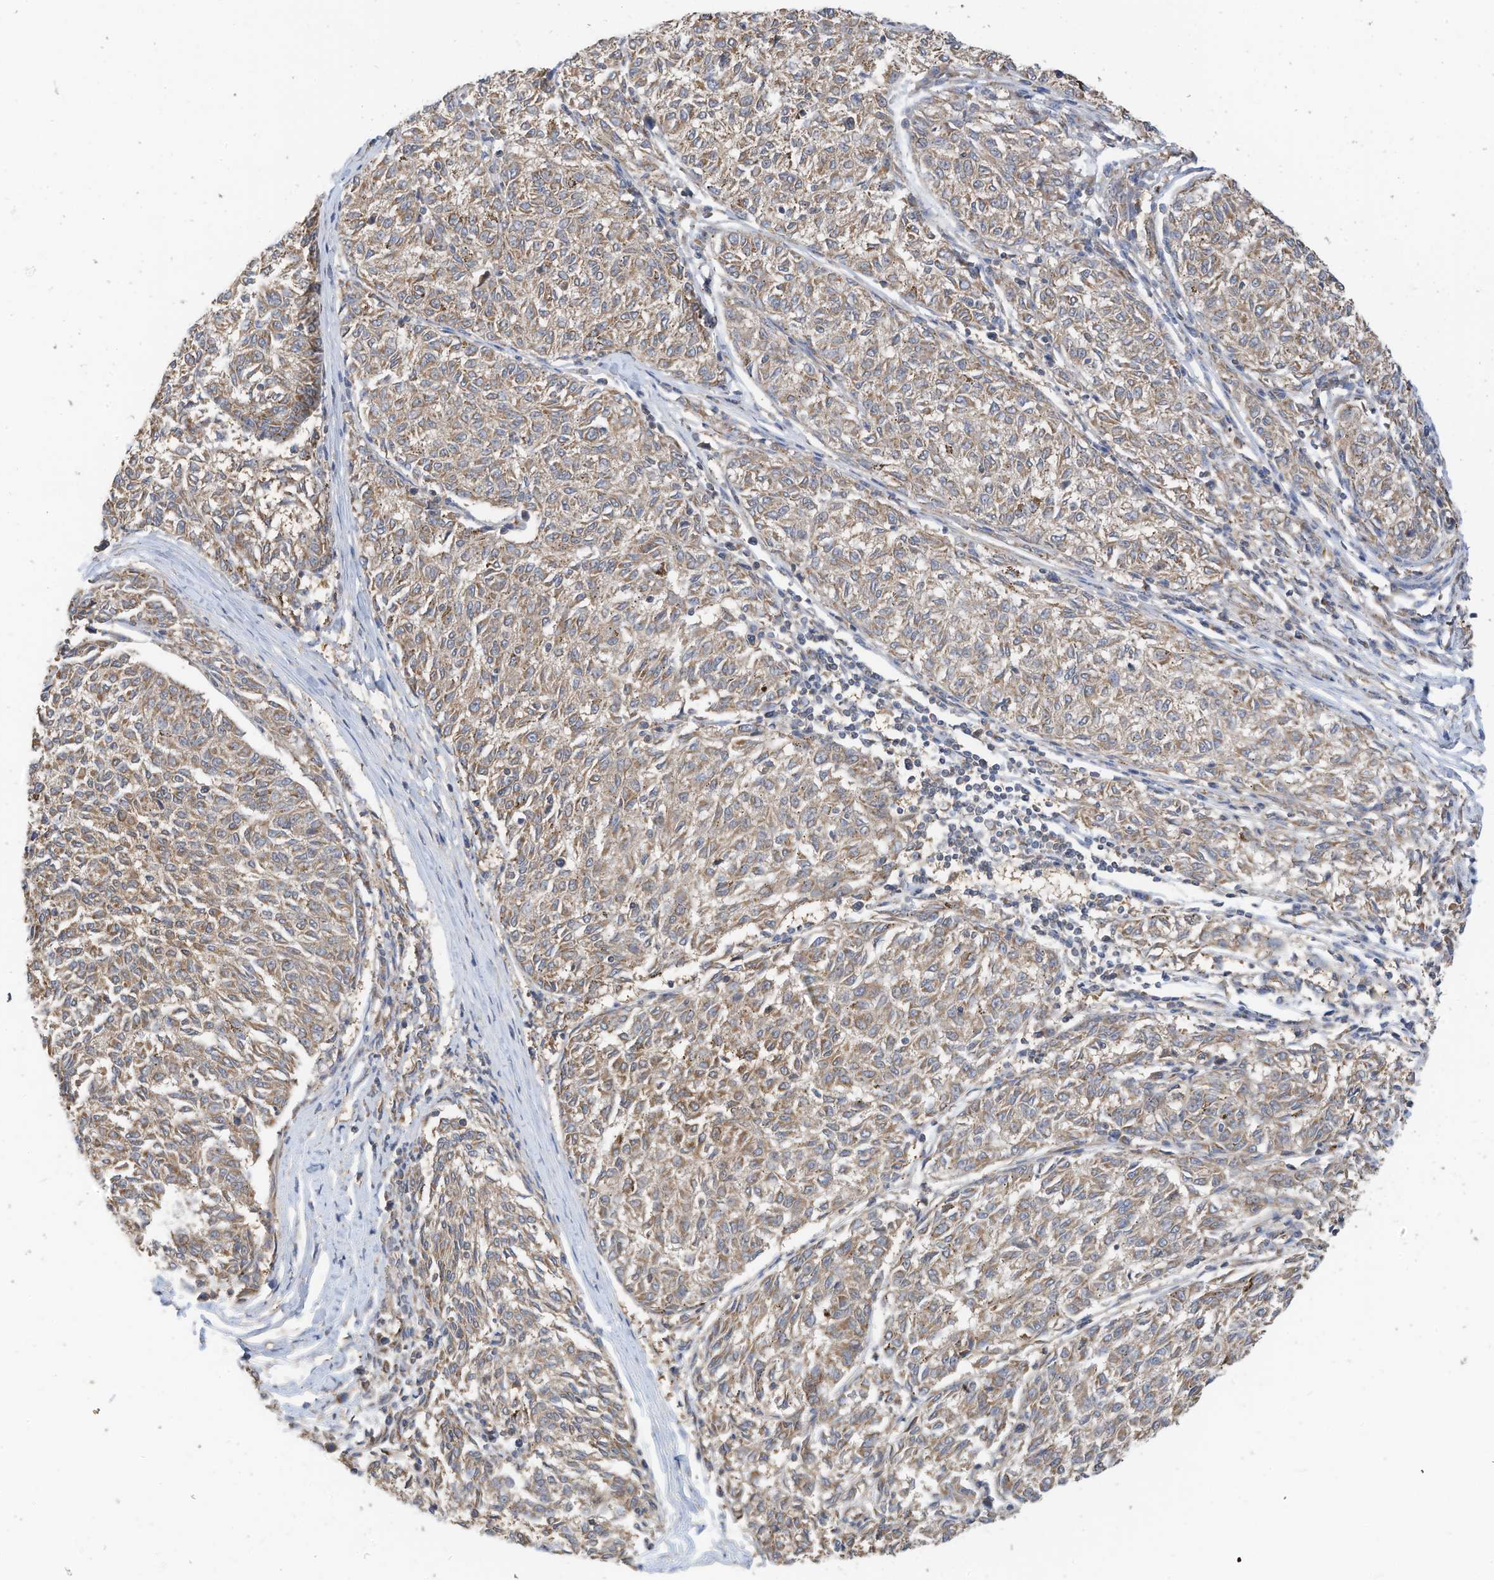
{"staining": {"intensity": "moderate", "quantity": "25%-75%", "location": "cytoplasmic/membranous"}, "tissue": "melanoma", "cell_type": "Tumor cells", "image_type": "cancer", "snomed": [{"axis": "morphology", "description": "Malignant melanoma, NOS"}, {"axis": "topography", "description": "Skin"}], "caption": "Immunohistochemical staining of malignant melanoma displays medium levels of moderate cytoplasmic/membranous protein expression in about 25%-75% of tumor cells. (Brightfield microscopy of DAB IHC at high magnification).", "gene": "METTL6", "patient": {"sex": "female", "age": 72}}